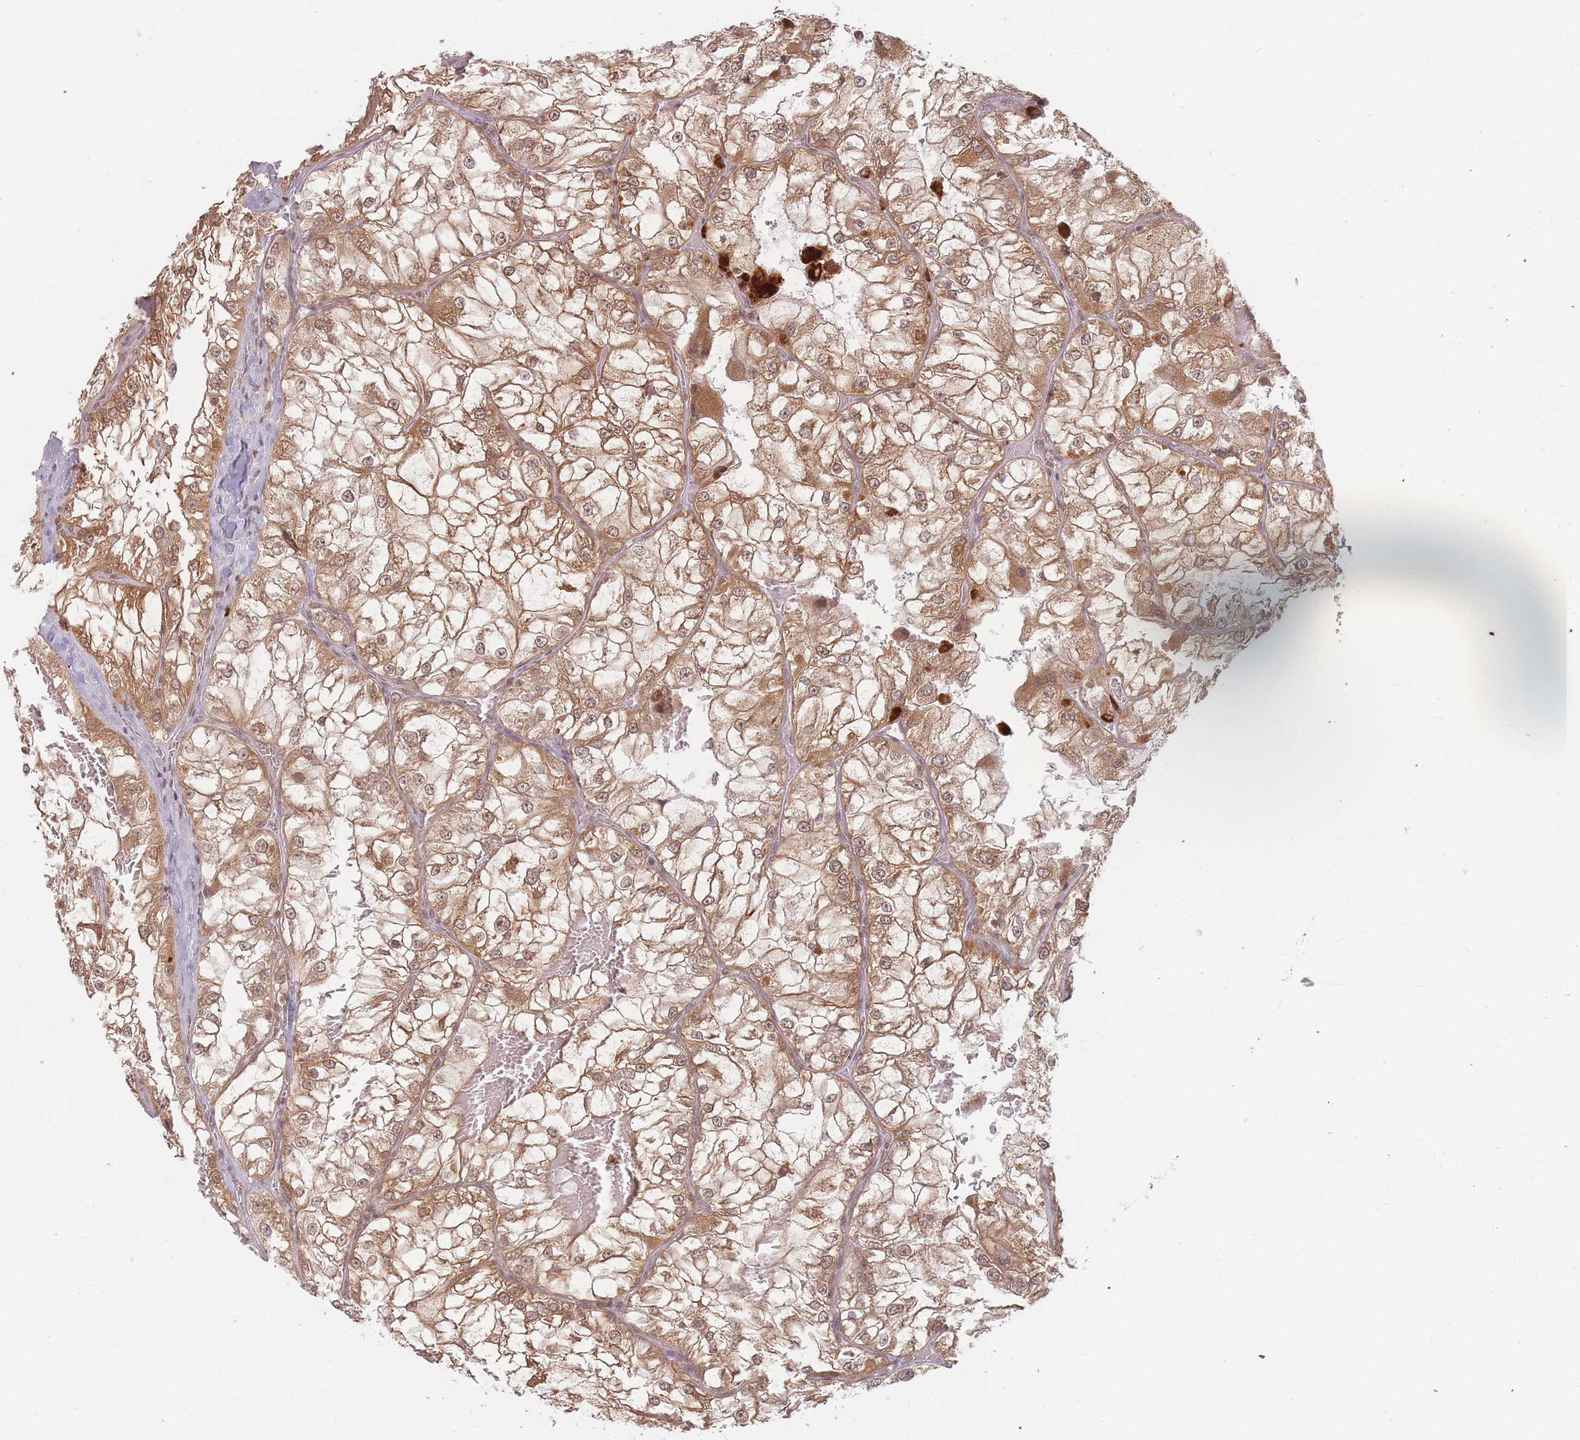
{"staining": {"intensity": "moderate", "quantity": ">75%", "location": "cytoplasmic/membranous,nuclear"}, "tissue": "renal cancer", "cell_type": "Tumor cells", "image_type": "cancer", "snomed": [{"axis": "morphology", "description": "Adenocarcinoma, NOS"}, {"axis": "topography", "description": "Kidney"}], "caption": "Immunohistochemistry (IHC) micrograph of human renal adenocarcinoma stained for a protein (brown), which demonstrates medium levels of moderate cytoplasmic/membranous and nuclear staining in about >75% of tumor cells.", "gene": "SPATA45", "patient": {"sex": "female", "age": 72}}